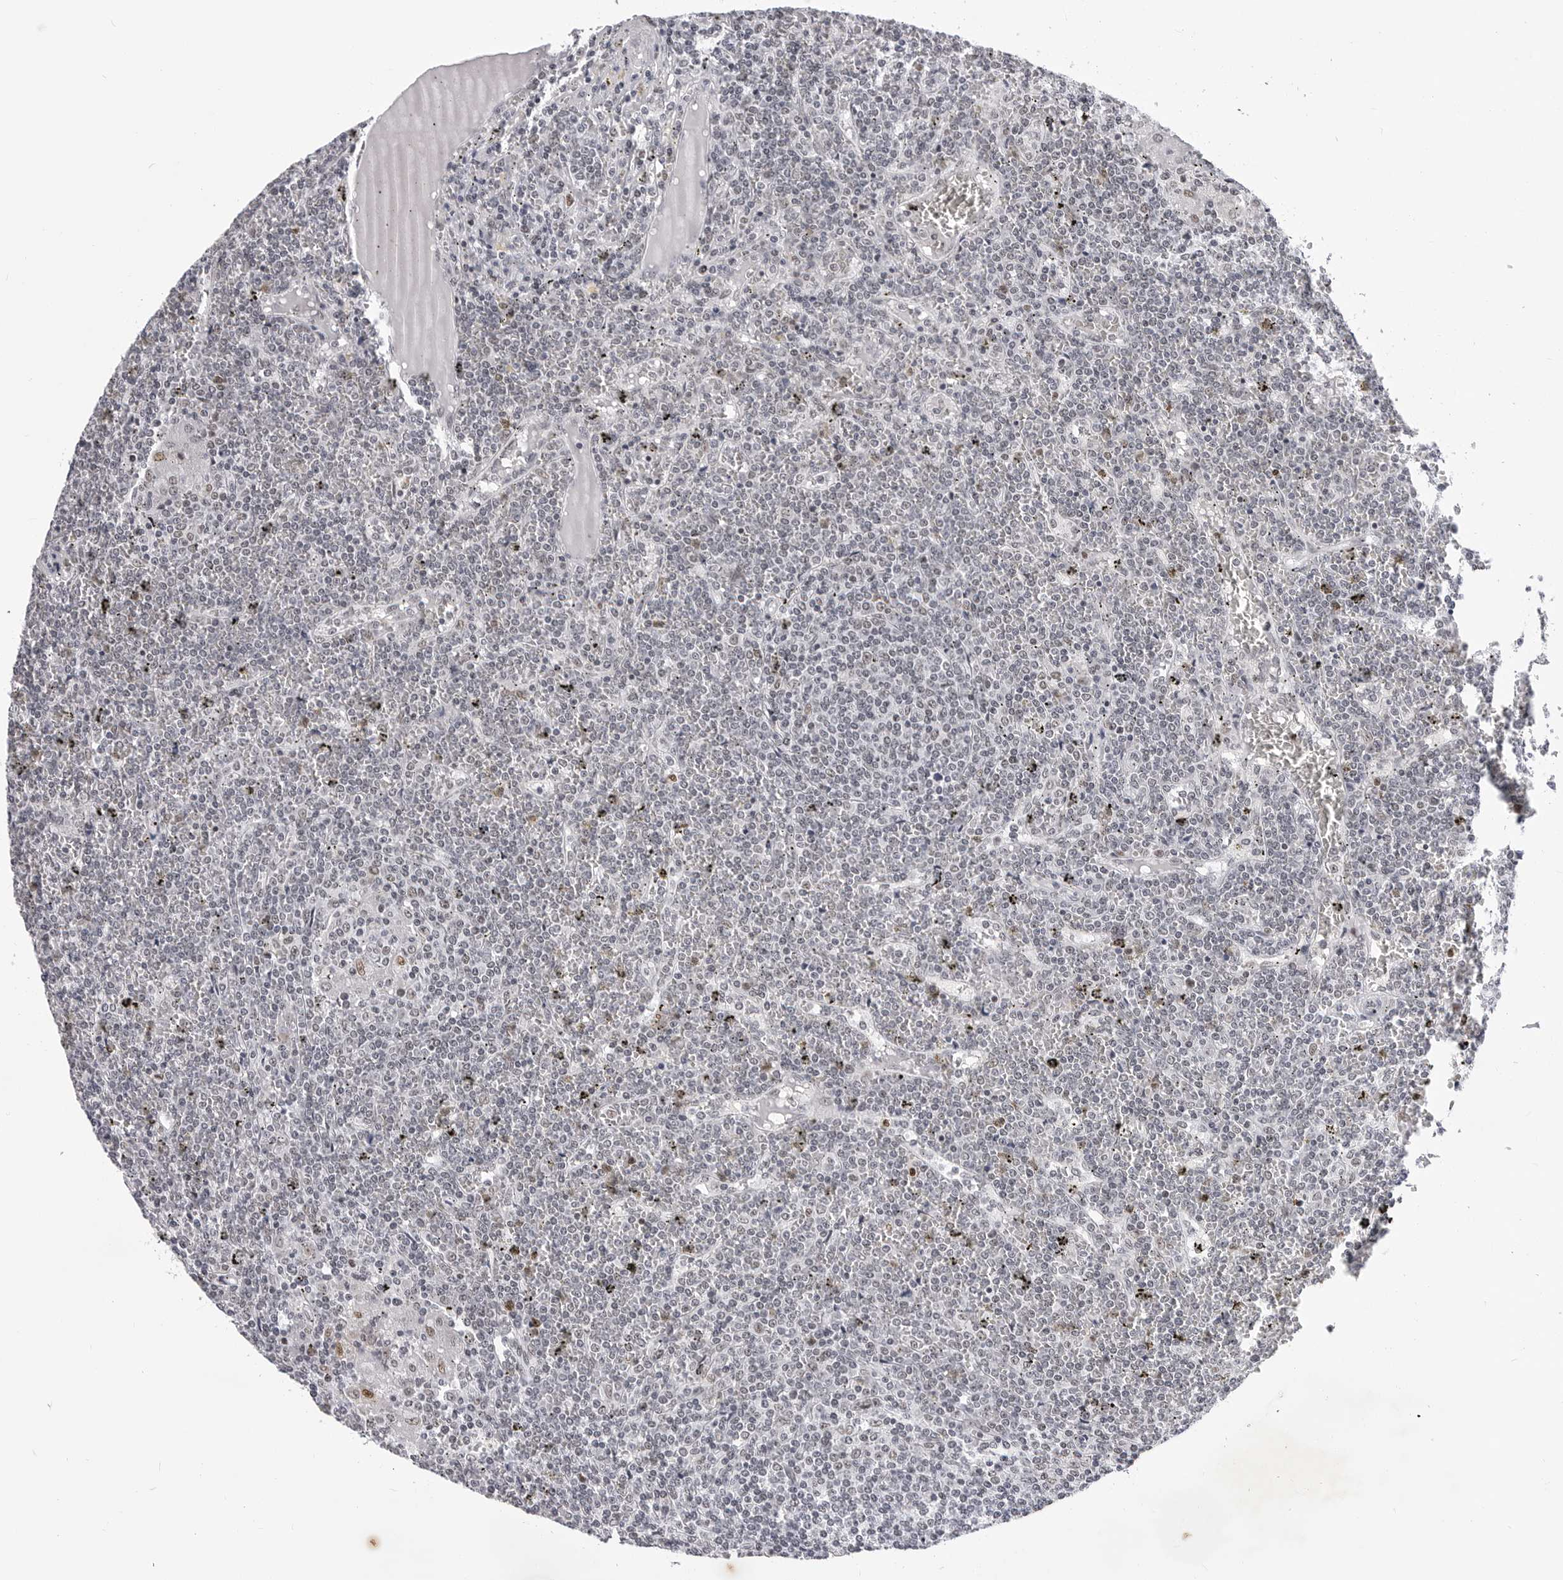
{"staining": {"intensity": "negative", "quantity": "none", "location": "none"}, "tissue": "lymphoma", "cell_type": "Tumor cells", "image_type": "cancer", "snomed": [{"axis": "morphology", "description": "Malignant lymphoma, non-Hodgkin's type, Low grade"}, {"axis": "topography", "description": "Spleen"}], "caption": "Tumor cells show no significant positivity in low-grade malignant lymphoma, non-Hodgkin's type.", "gene": "SF3B4", "patient": {"sex": "female", "age": 19}}